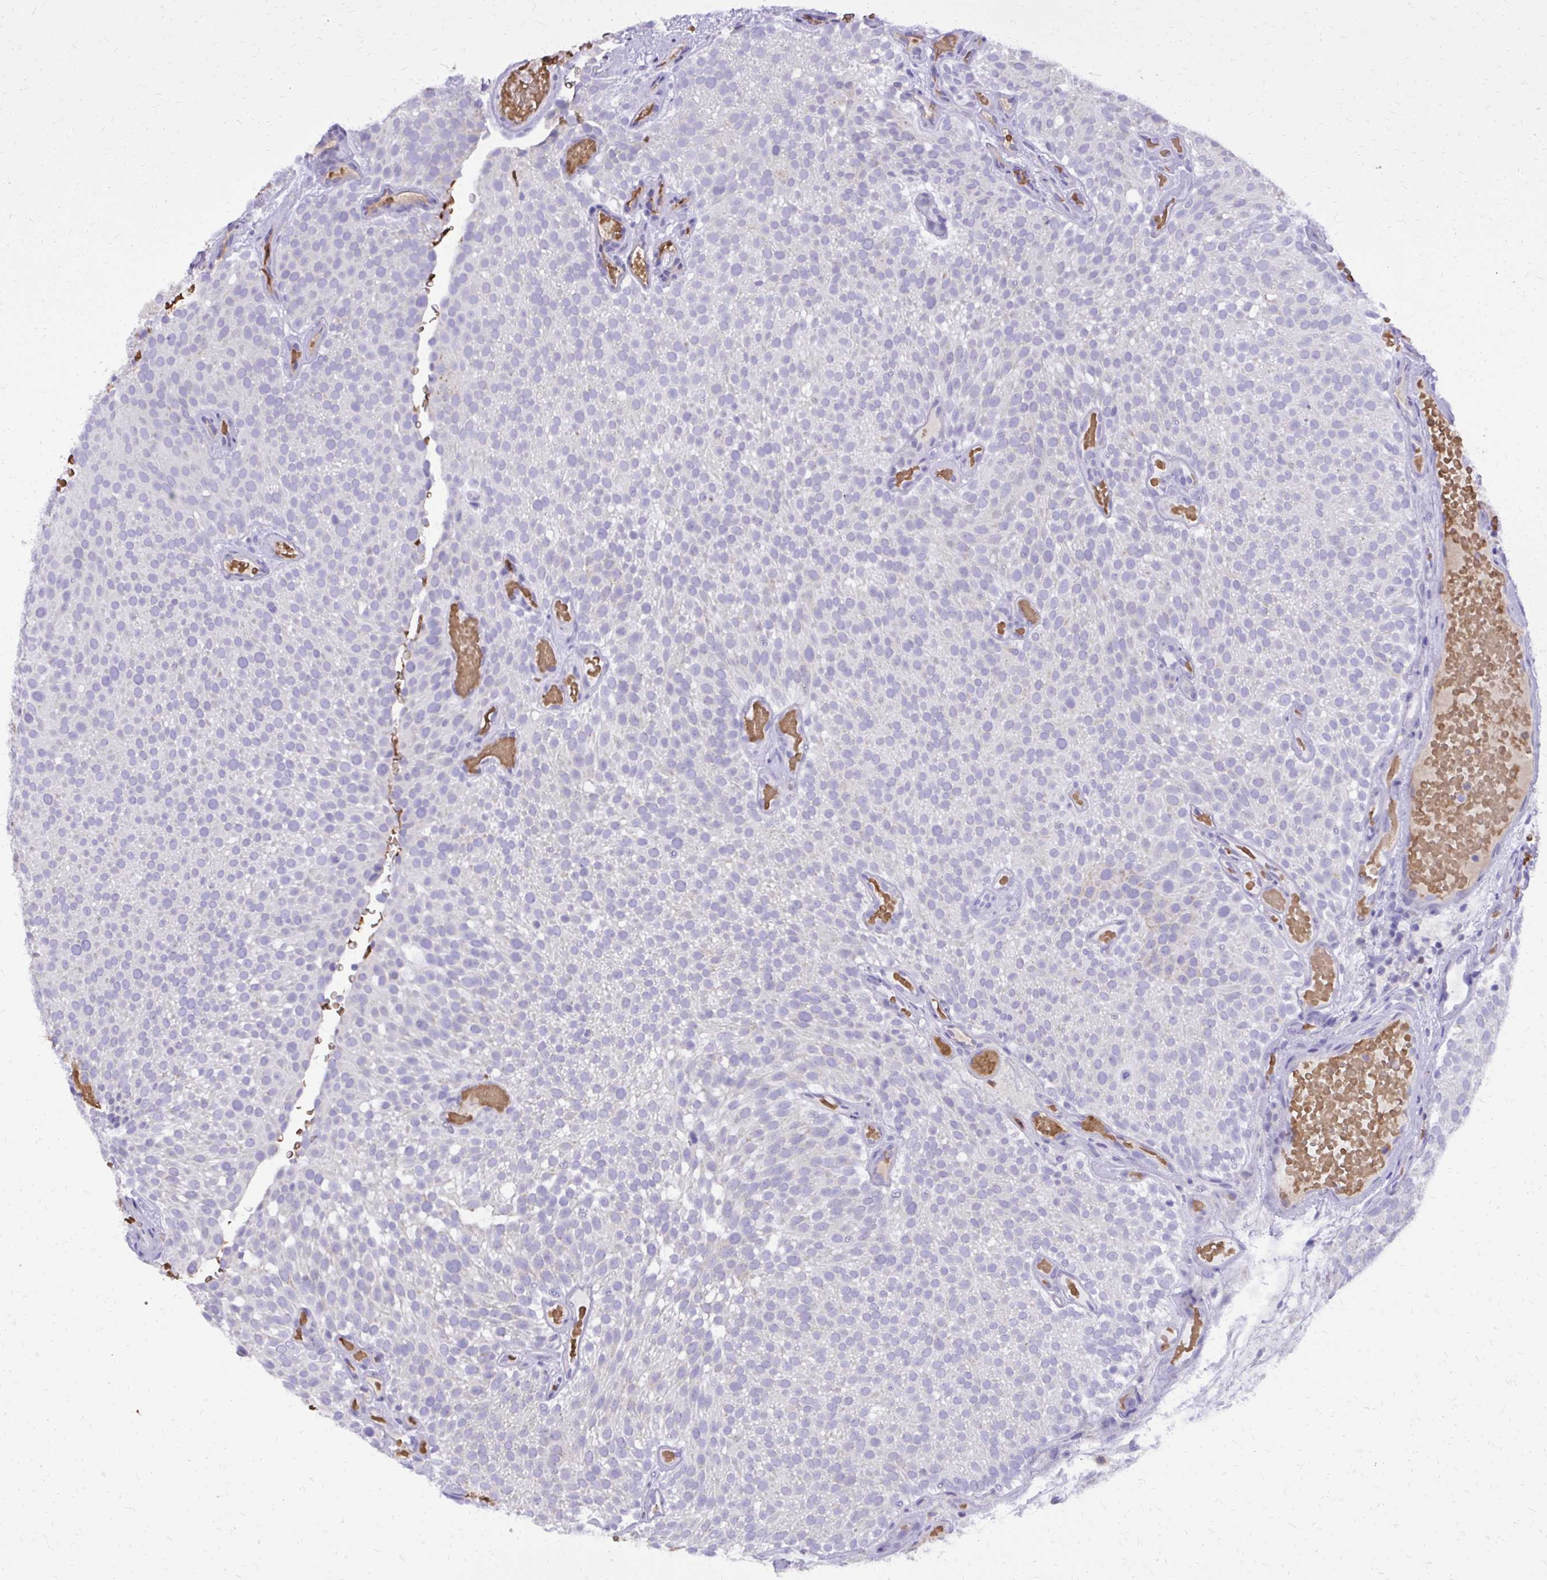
{"staining": {"intensity": "negative", "quantity": "none", "location": "none"}, "tissue": "urothelial cancer", "cell_type": "Tumor cells", "image_type": "cancer", "snomed": [{"axis": "morphology", "description": "Urothelial carcinoma, Low grade"}, {"axis": "topography", "description": "Urinary bladder"}], "caption": "IHC photomicrograph of neoplastic tissue: urothelial cancer stained with DAB demonstrates no significant protein expression in tumor cells.", "gene": "CAT", "patient": {"sex": "male", "age": 78}}